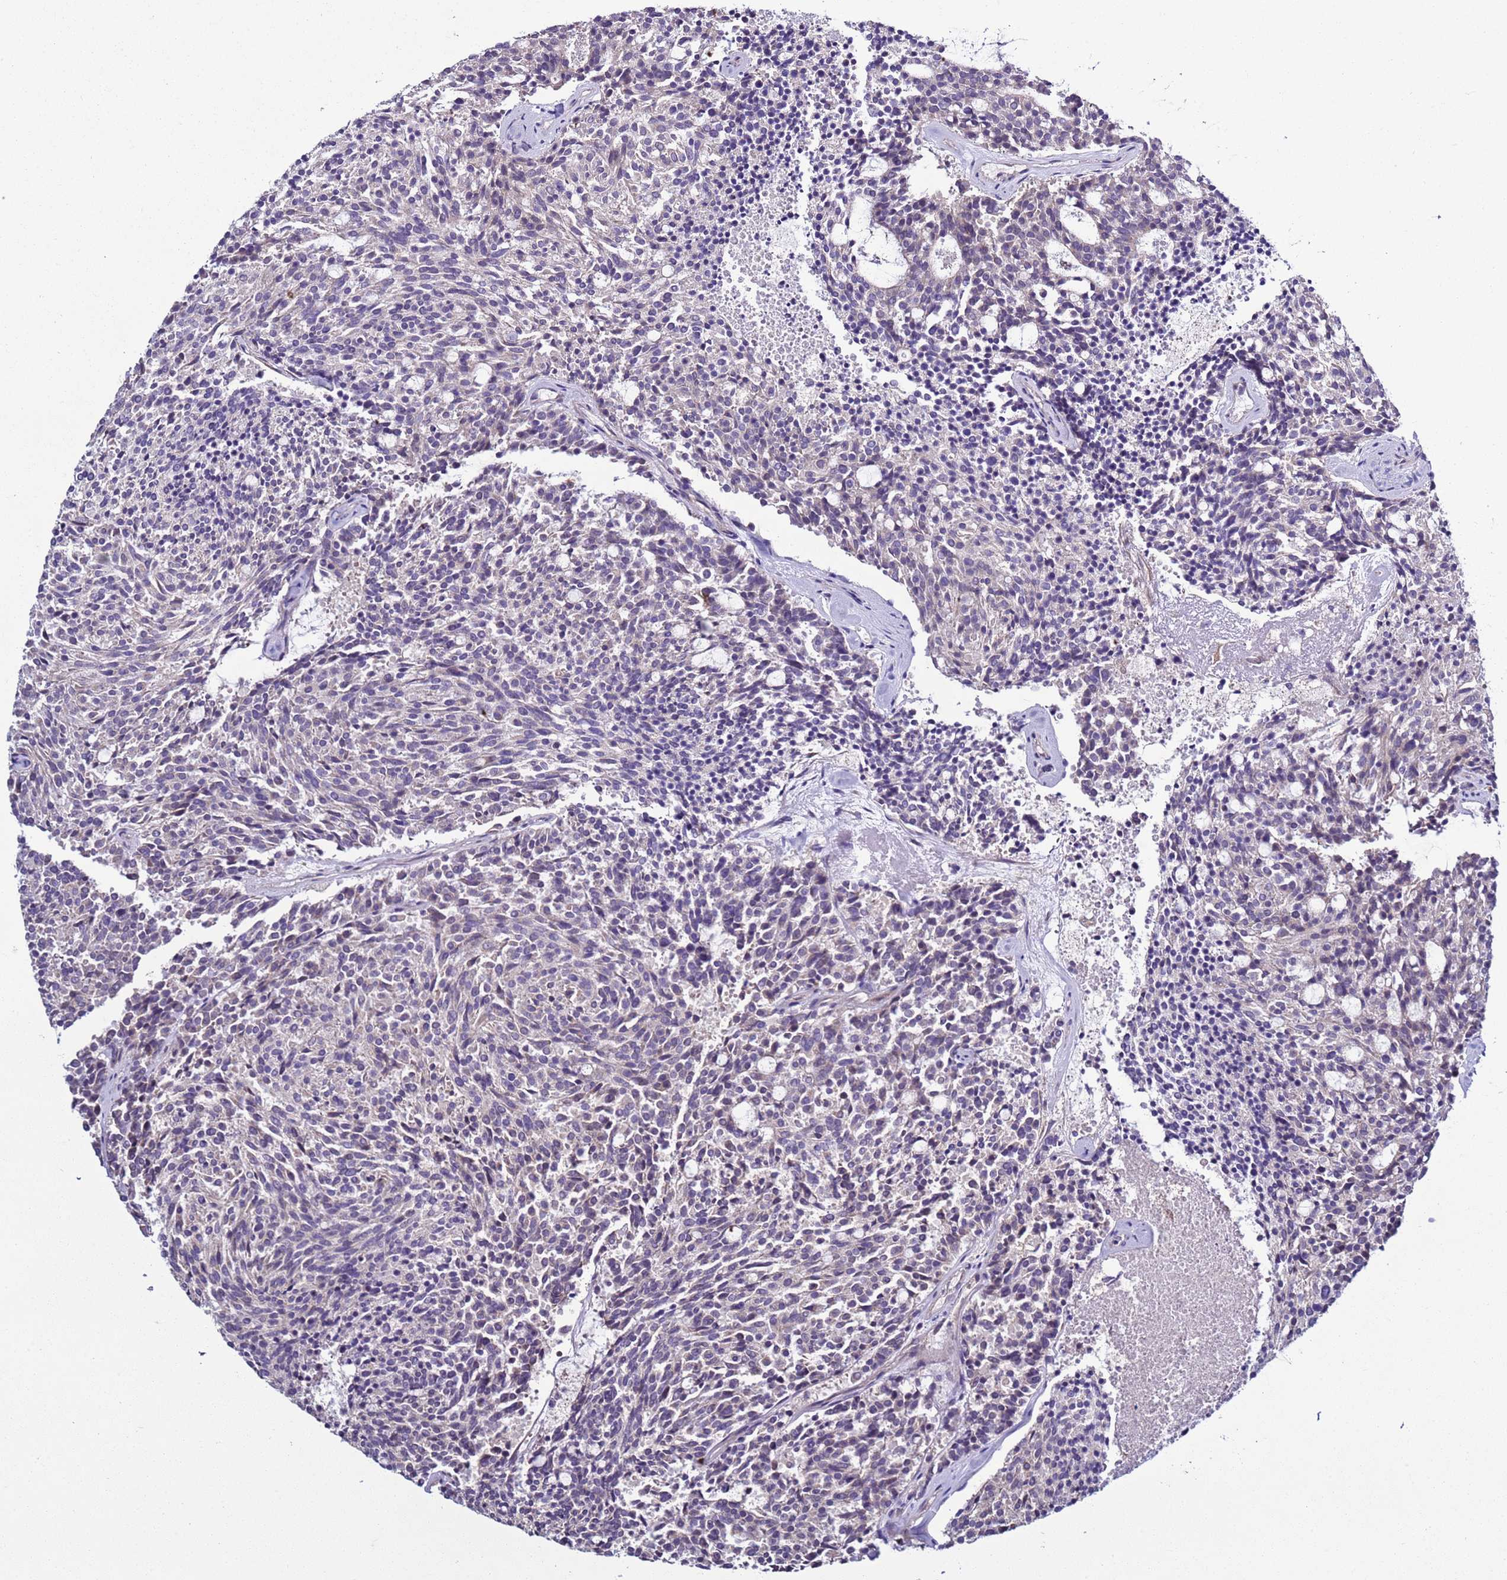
{"staining": {"intensity": "negative", "quantity": "none", "location": "none"}, "tissue": "carcinoid", "cell_type": "Tumor cells", "image_type": "cancer", "snomed": [{"axis": "morphology", "description": "Carcinoid, malignant, NOS"}, {"axis": "topography", "description": "Pancreas"}], "caption": "This micrograph is of carcinoid stained with IHC to label a protein in brown with the nuclei are counter-stained blue. There is no staining in tumor cells.", "gene": "RABL2B", "patient": {"sex": "female", "age": 54}}